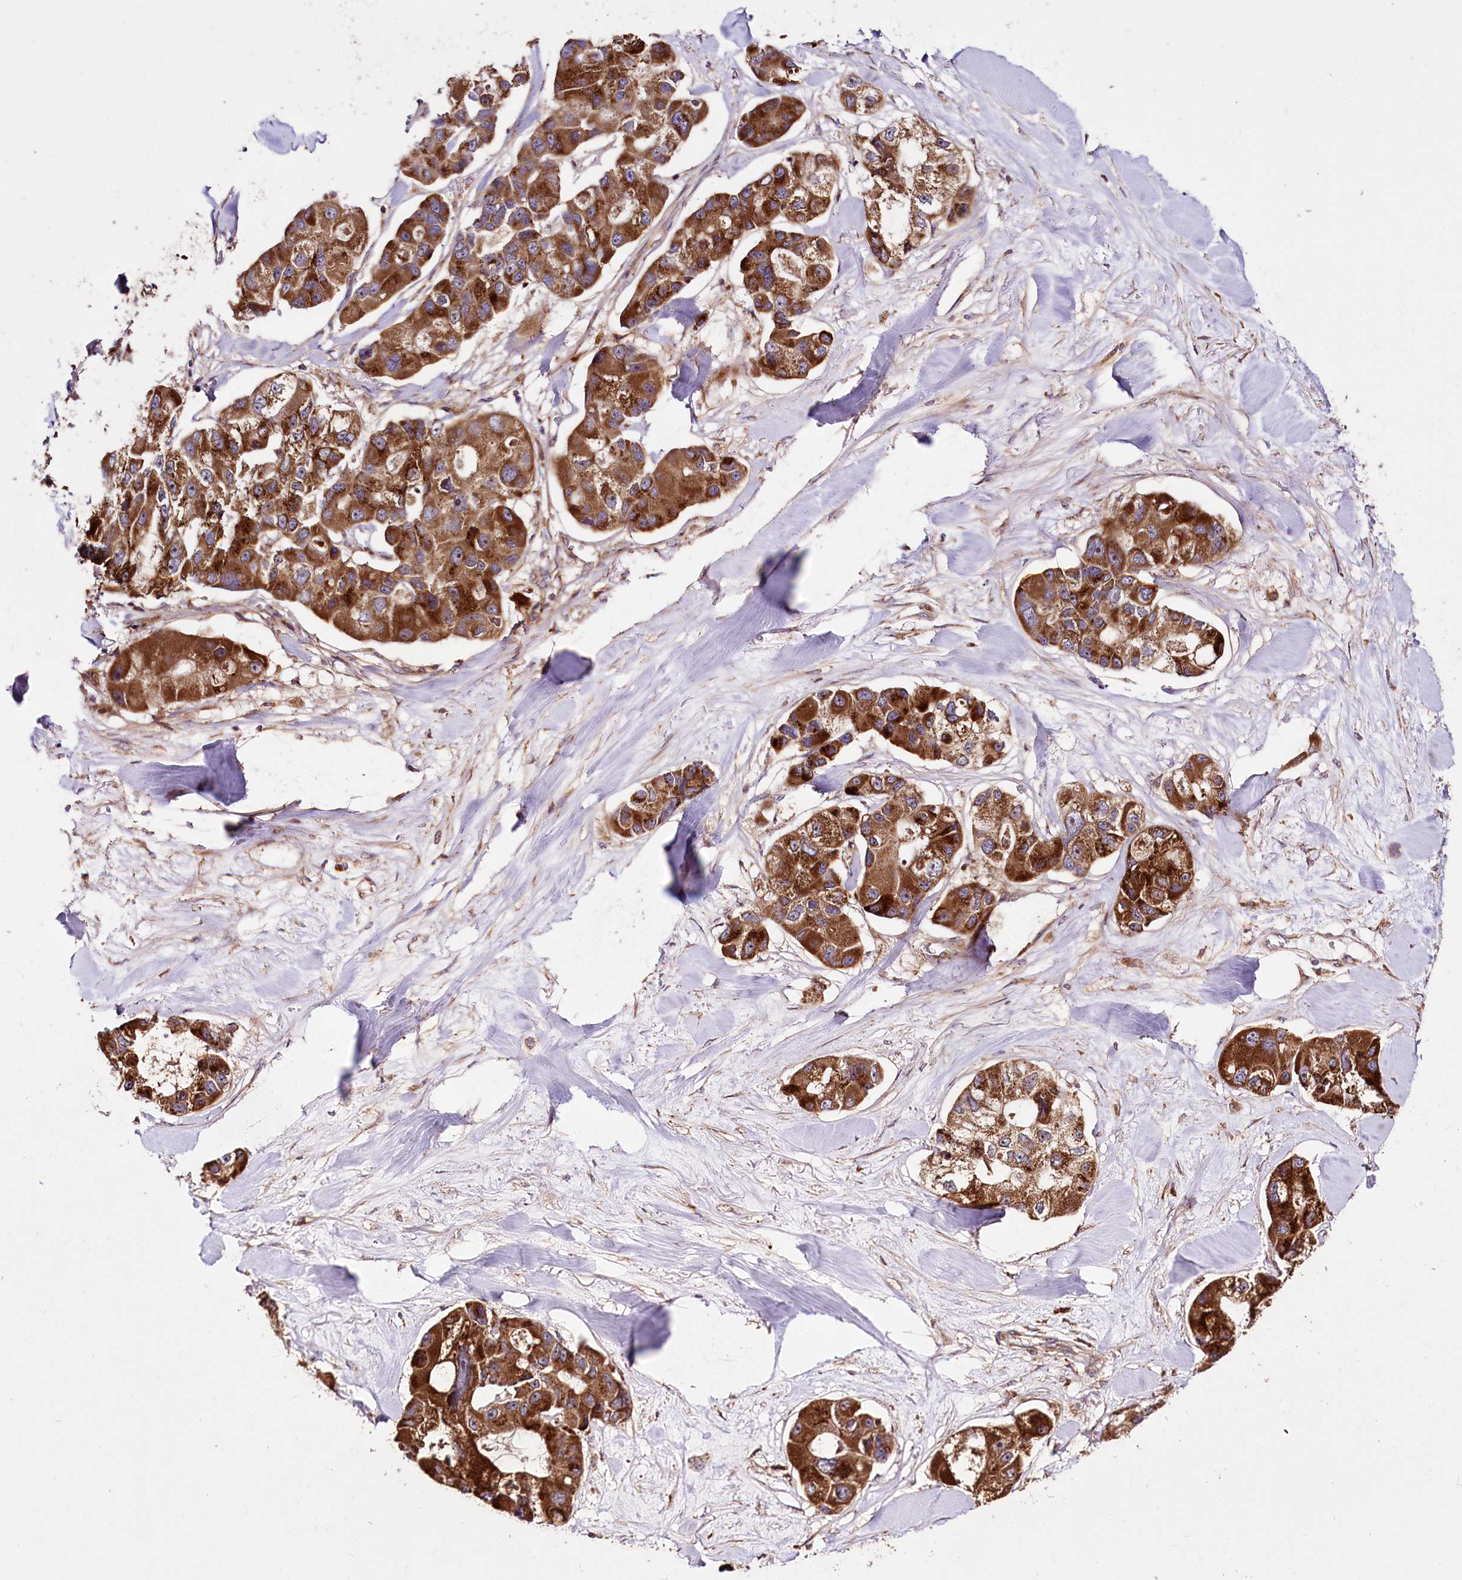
{"staining": {"intensity": "strong", "quantity": ">75%", "location": "cytoplasmic/membranous"}, "tissue": "lung cancer", "cell_type": "Tumor cells", "image_type": "cancer", "snomed": [{"axis": "morphology", "description": "Adenocarcinoma, NOS"}, {"axis": "topography", "description": "Lung"}], "caption": "IHC (DAB (3,3'-diaminobenzidine)) staining of lung cancer (adenocarcinoma) reveals strong cytoplasmic/membranous protein positivity in about >75% of tumor cells.", "gene": "RAB7A", "patient": {"sex": "female", "age": 54}}